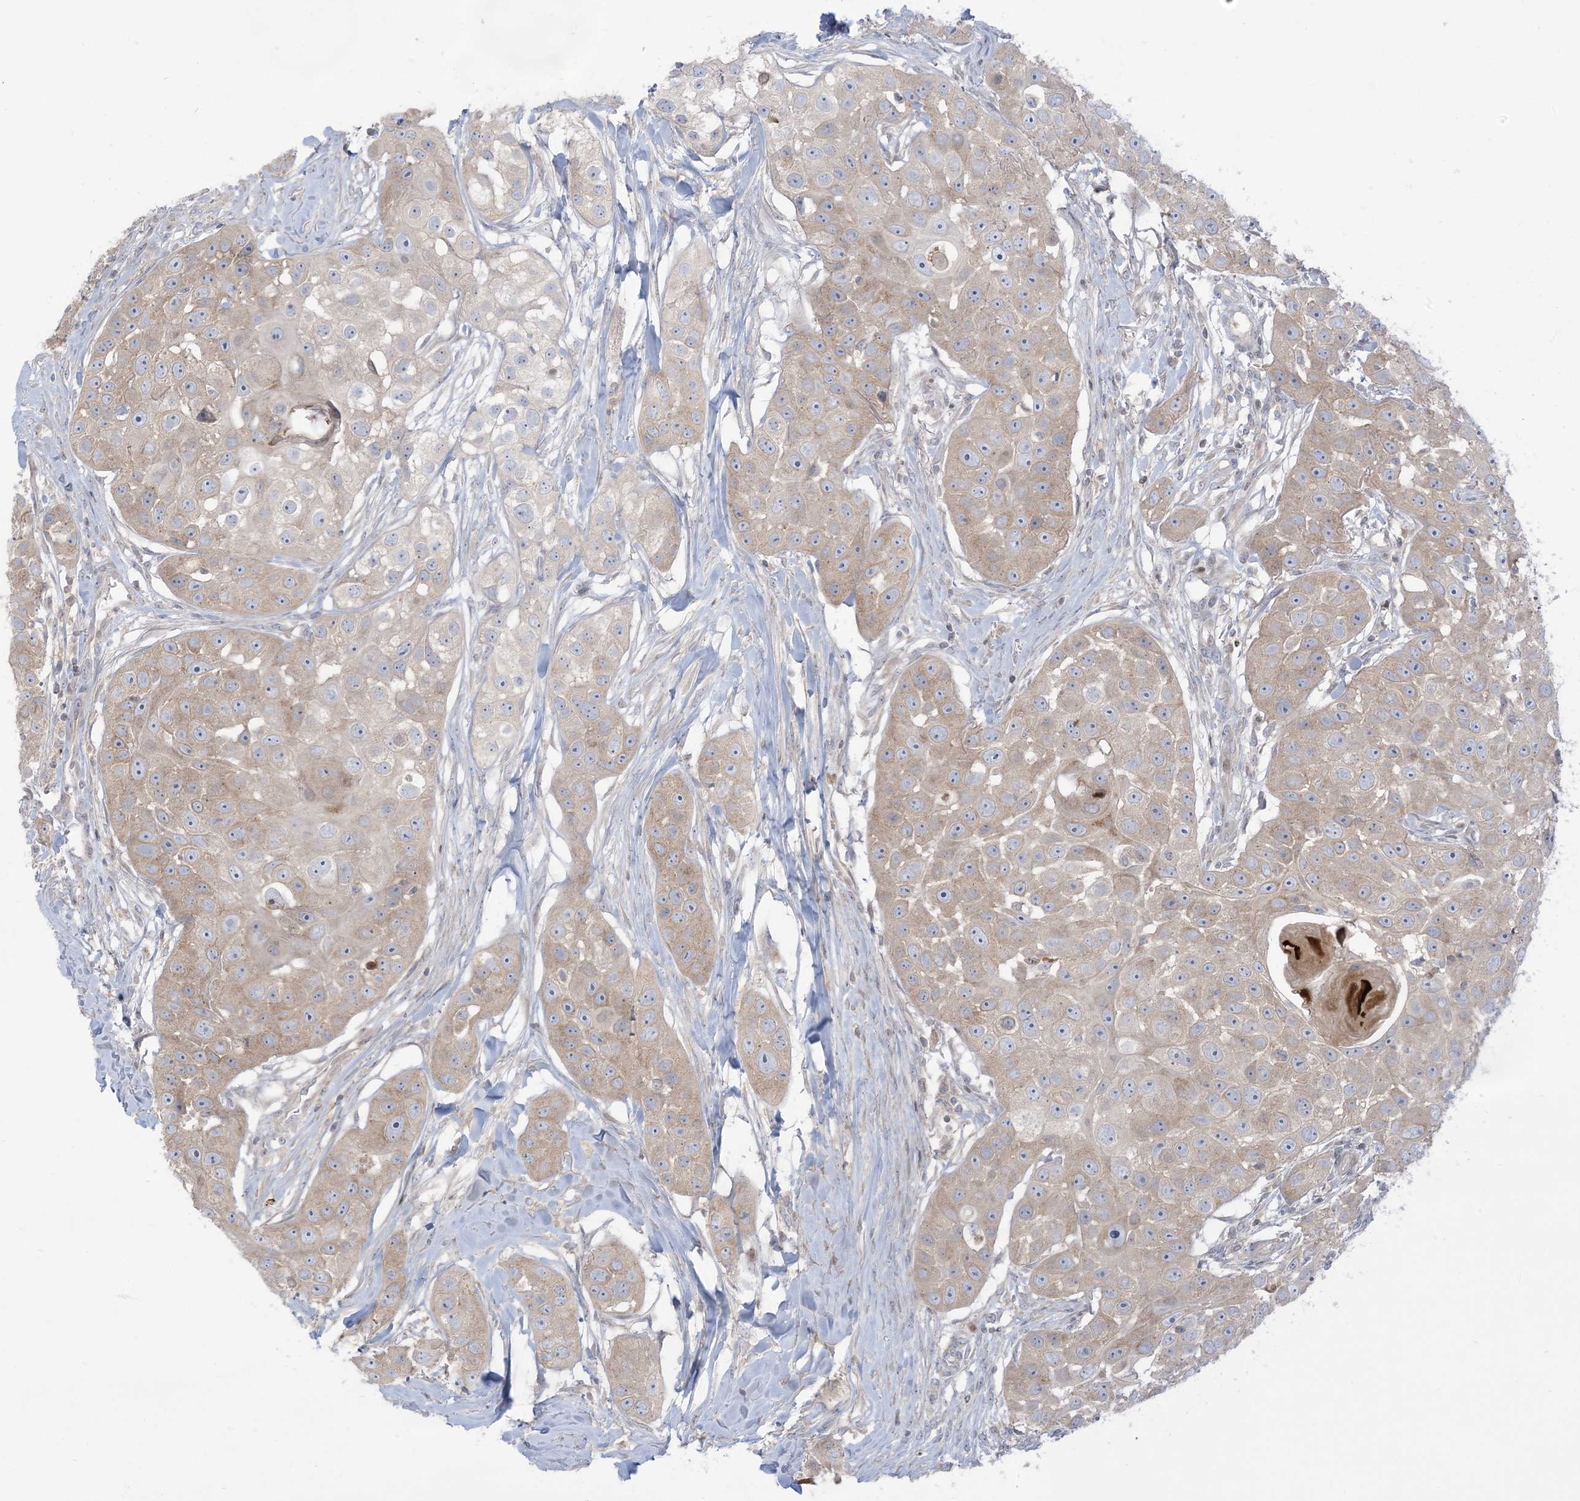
{"staining": {"intensity": "weak", "quantity": "25%-75%", "location": "cytoplasmic/membranous"}, "tissue": "head and neck cancer", "cell_type": "Tumor cells", "image_type": "cancer", "snomed": [{"axis": "morphology", "description": "Normal tissue, NOS"}, {"axis": "morphology", "description": "Squamous cell carcinoma, NOS"}, {"axis": "topography", "description": "Skeletal muscle"}, {"axis": "topography", "description": "Head-Neck"}], "caption": "Immunohistochemical staining of squamous cell carcinoma (head and neck) shows low levels of weak cytoplasmic/membranous protein positivity in about 25%-75% of tumor cells.", "gene": "AFTPH", "patient": {"sex": "male", "age": 51}}